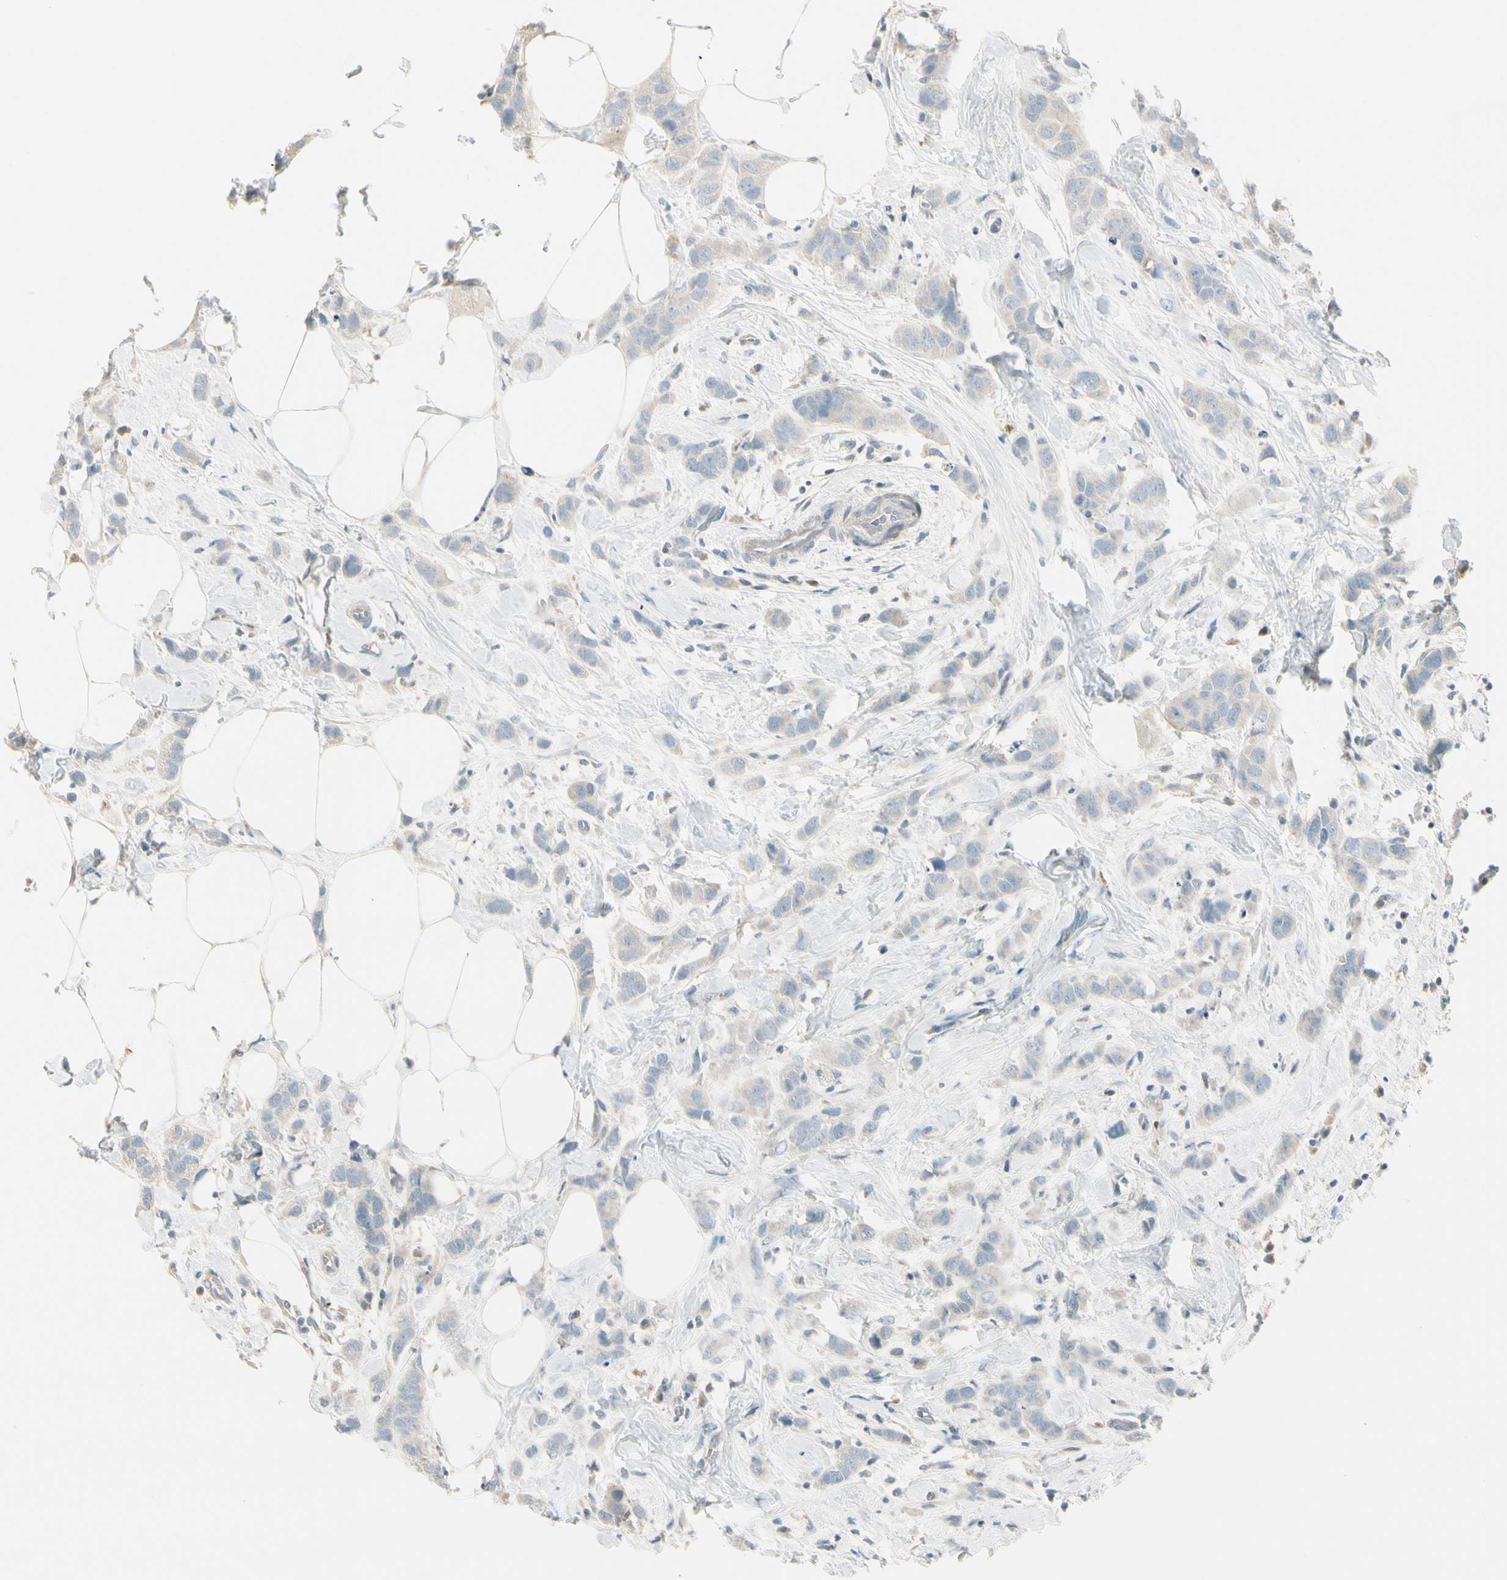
{"staining": {"intensity": "negative", "quantity": "none", "location": "none"}, "tissue": "breast cancer", "cell_type": "Tumor cells", "image_type": "cancer", "snomed": [{"axis": "morphology", "description": "Normal tissue, NOS"}, {"axis": "morphology", "description": "Duct carcinoma"}, {"axis": "topography", "description": "Breast"}], "caption": "Tumor cells show no significant protein staining in breast cancer (infiltrating ductal carcinoma). (DAB (3,3'-diaminobenzidine) immunohistochemistry with hematoxylin counter stain).", "gene": "CYP2E1", "patient": {"sex": "female", "age": 50}}